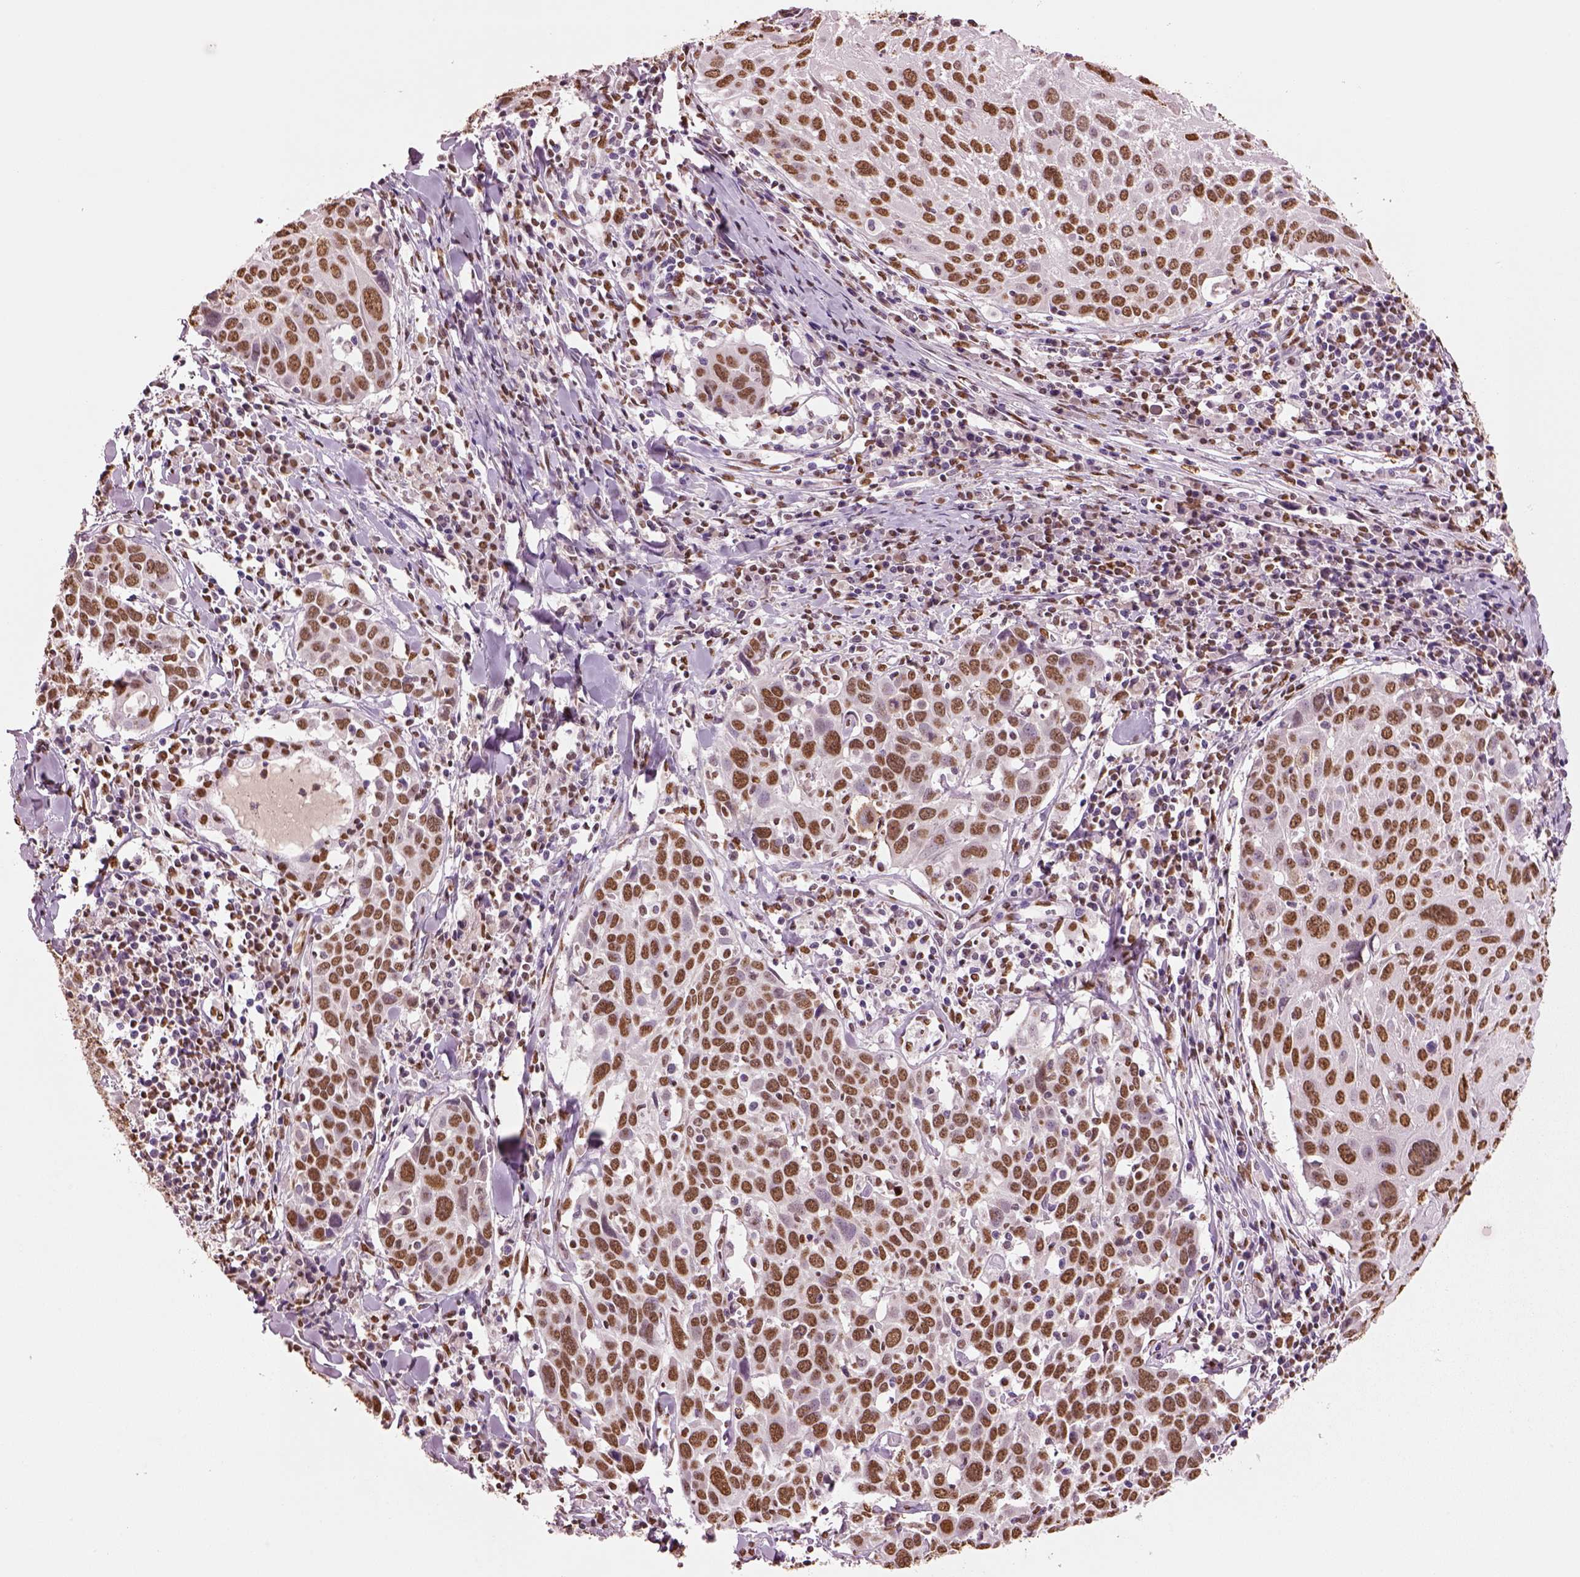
{"staining": {"intensity": "moderate", "quantity": ">75%", "location": "nuclear"}, "tissue": "lung cancer", "cell_type": "Tumor cells", "image_type": "cancer", "snomed": [{"axis": "morphology", "description": "Squamous cell carcinoma, NOS"}, {"axis": "topography", "description": "Lung"}], "caption": "Protein expression by immunohistochemistry (IHC) demonstrates moderate nuclear expression in about >75% of tumor cells in lung cancer. (DAB (3,3'-diaminobenzidine) IHC with brightfield microscopy, high magnification).", "gene": "DDX3X", "patient": {"sex": "male", "age": 57}}